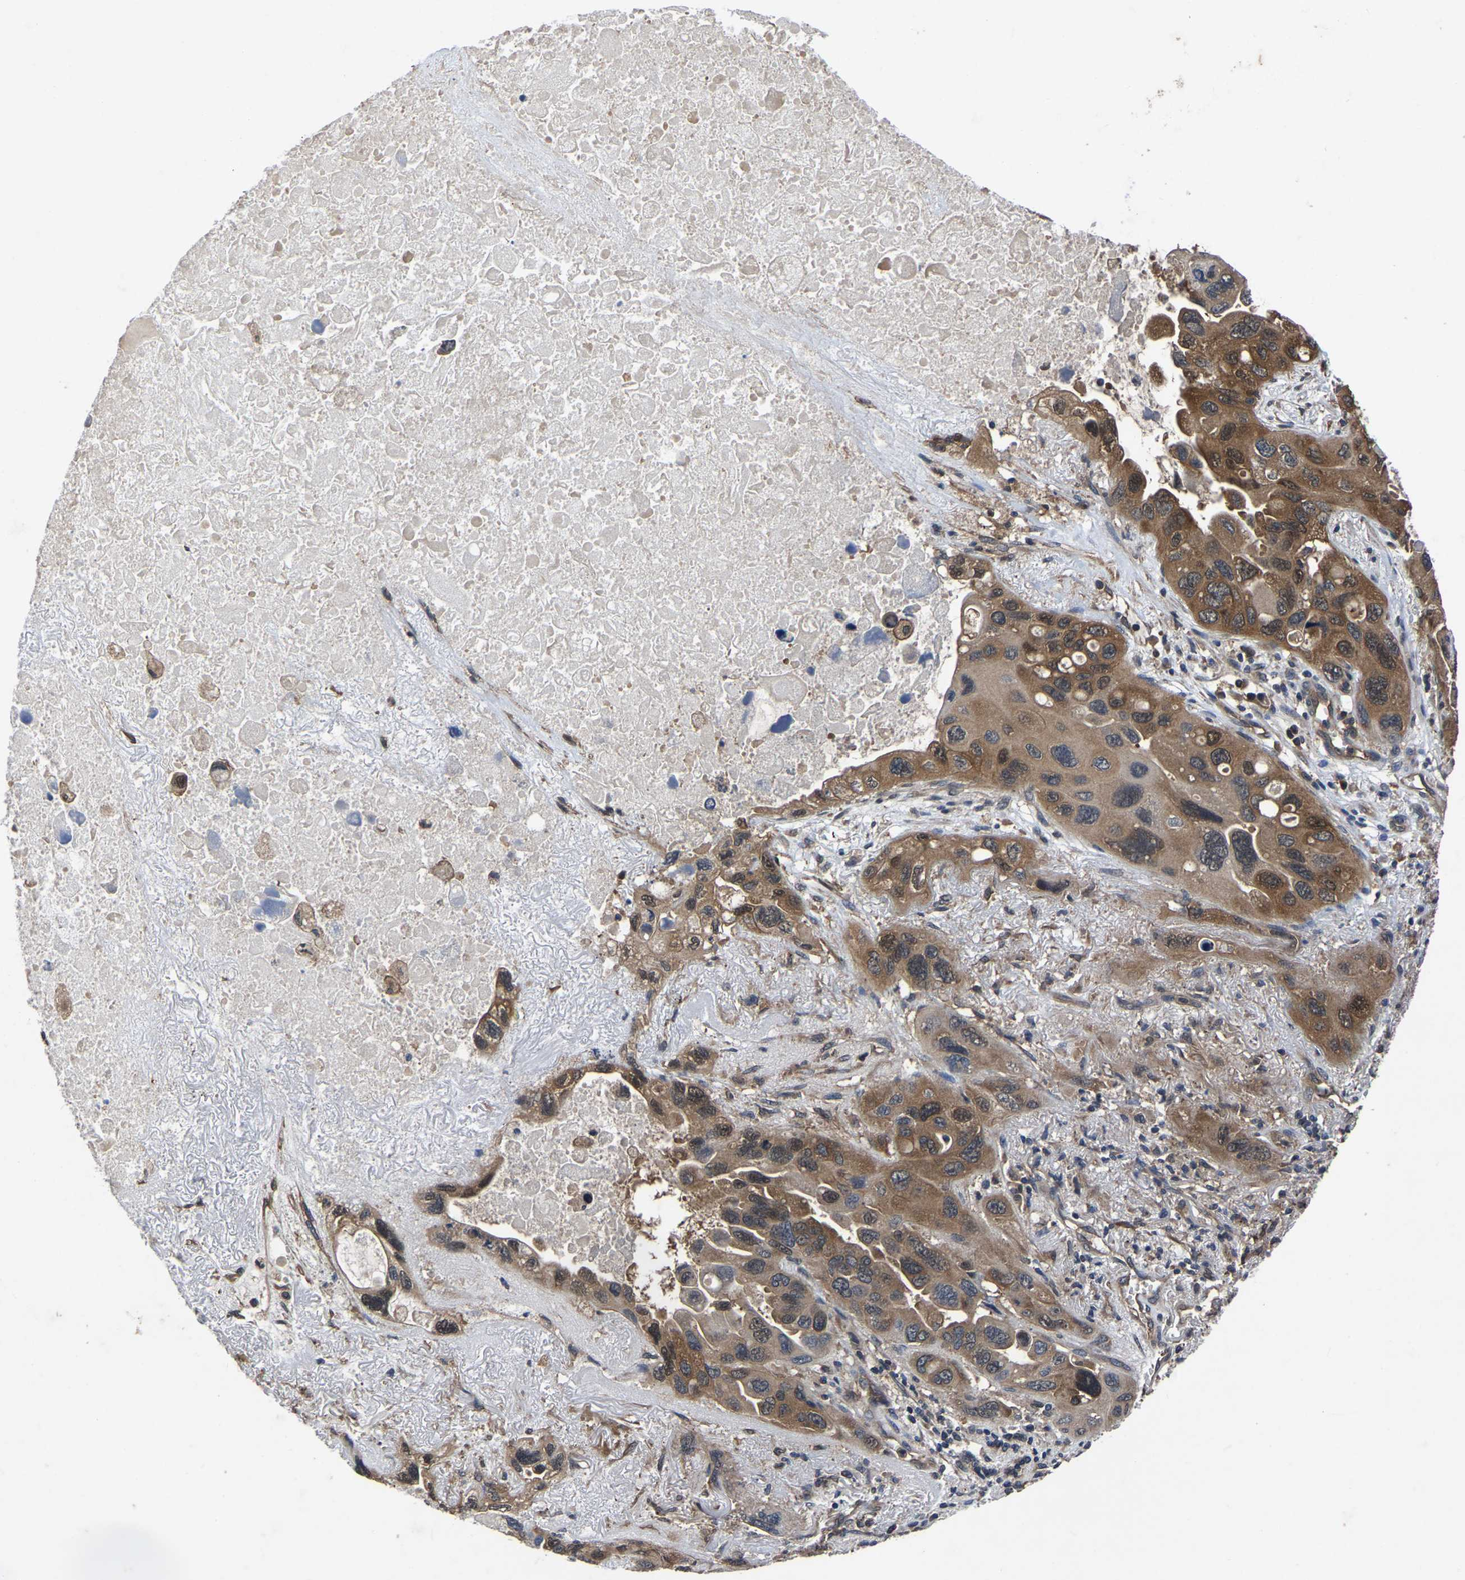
{"staining": {"intensity": "moderate", "quantity": ">75%", "location": "cytoplasmic/membranous"}, "tissue": "lung cancer", "cell_type": "Tumor cells", "image_type": "cancer", "snomed": [{"axis": "morphology", "description": "Squamous cell carcinoma, NOS"}, {"axis": "topography", "description": "Lung"}], "caption": "Lung cancer tissue demonstrates moderate cytoplasmic/membranous expression in about >75% of tumor cells, visualized by immunohistochemistry.", "gene": "FGD5", "patient": {"sex": "female", "age": 73}}